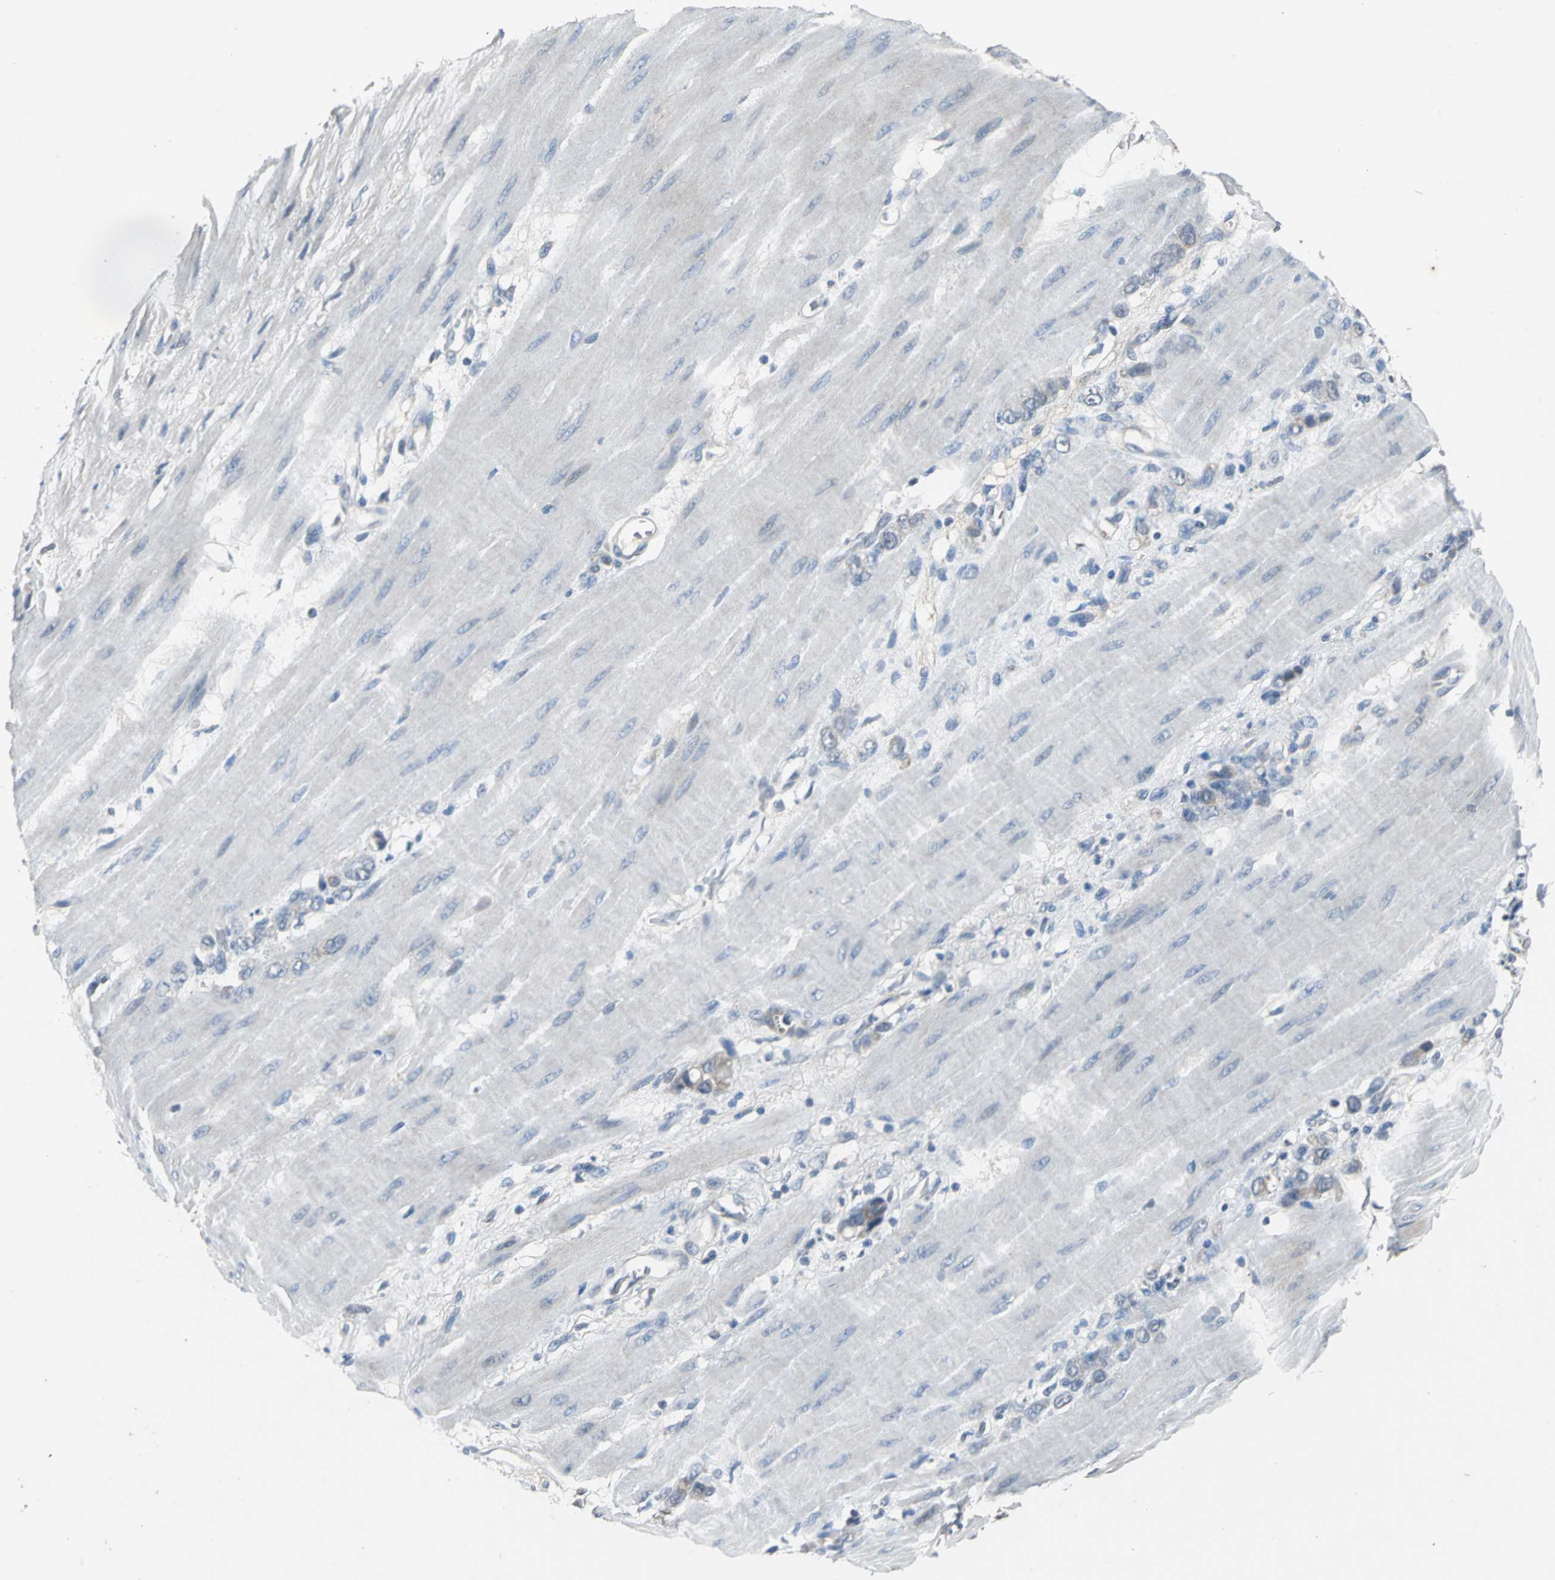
{"staining": {"intensity": "weak", "quantity": "<25%", "location": "cytoplasmic/membranous"}, "tissue": "stomach cancer", "cell_type": "Tumor cells", "image_type": "cancer", "snomed": [{"axis": "morphology", "description": "Adenocarcinoma, NOS"}, {"axis": "topography", "description": "Stomach"}], "caption": "Immunohistochemistry (IHC) histopathology image of neoplastic tissue: human stomach adenocarcinoma stained with DAB demonstrates no significant protein positivity in tumor cells.", "gene": "JADE3", "patient": {"sex": "male", "age": 82}}